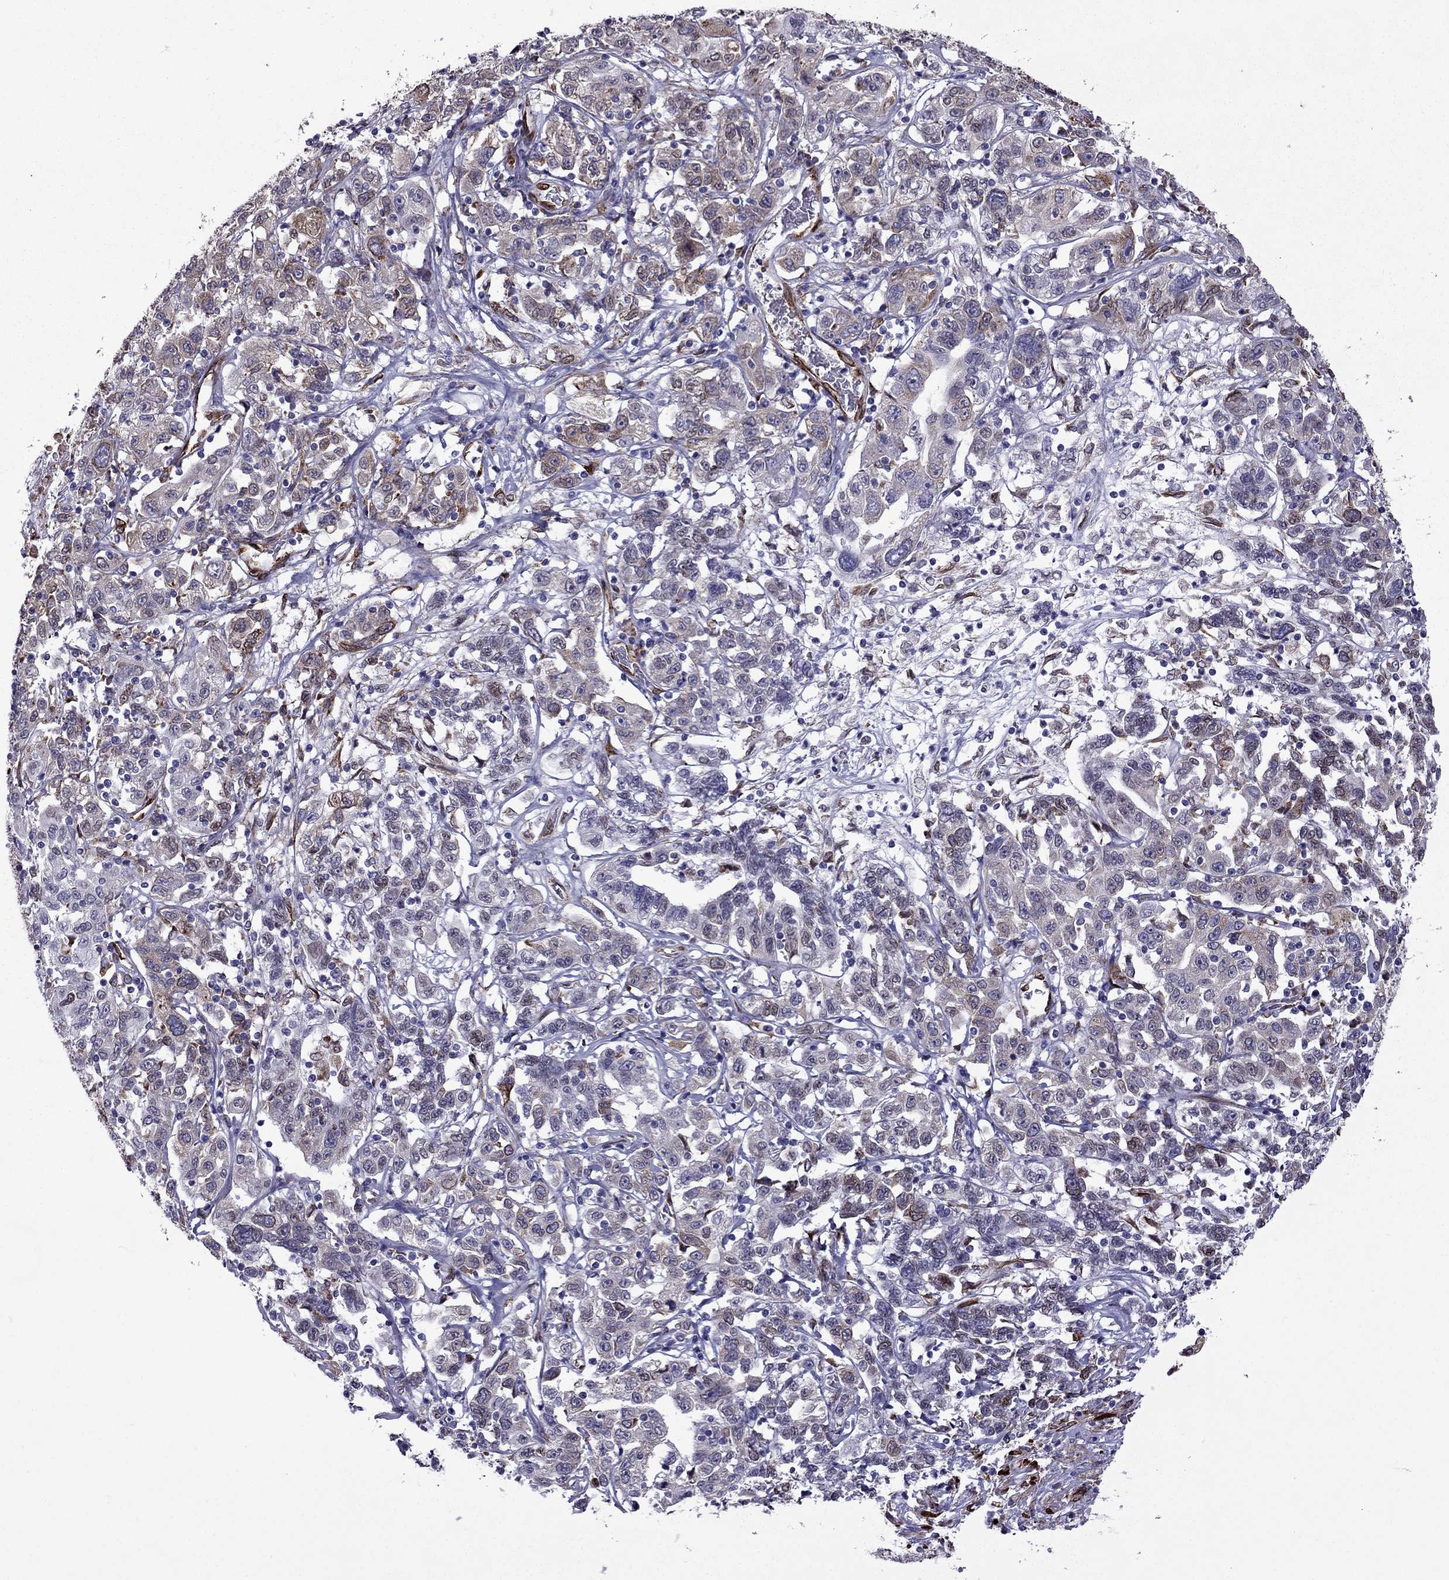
{"staining": {"intensity": "moderate", "quantity": "<25%", "location": "cytoplasmic/membranous"}, "tissue": "liver cancer", "cell_type": "Tumor cells", "image_type": "cancer", "snomed": [{"axis": "morphology", "description": "Adenocarcinoma, NOS"}, {"axis": "morphology", "description": "Cholangiocarcinoma"}, {"axis": "topography", "description": "Liver"}], "caption": "Liver adenocarcinoma tissue displays moderate cytoplasmic/membranous staining in about <25% of tumor cells", "gene": "IKBIP", "patient": {"sex": "male", "age": 64}}